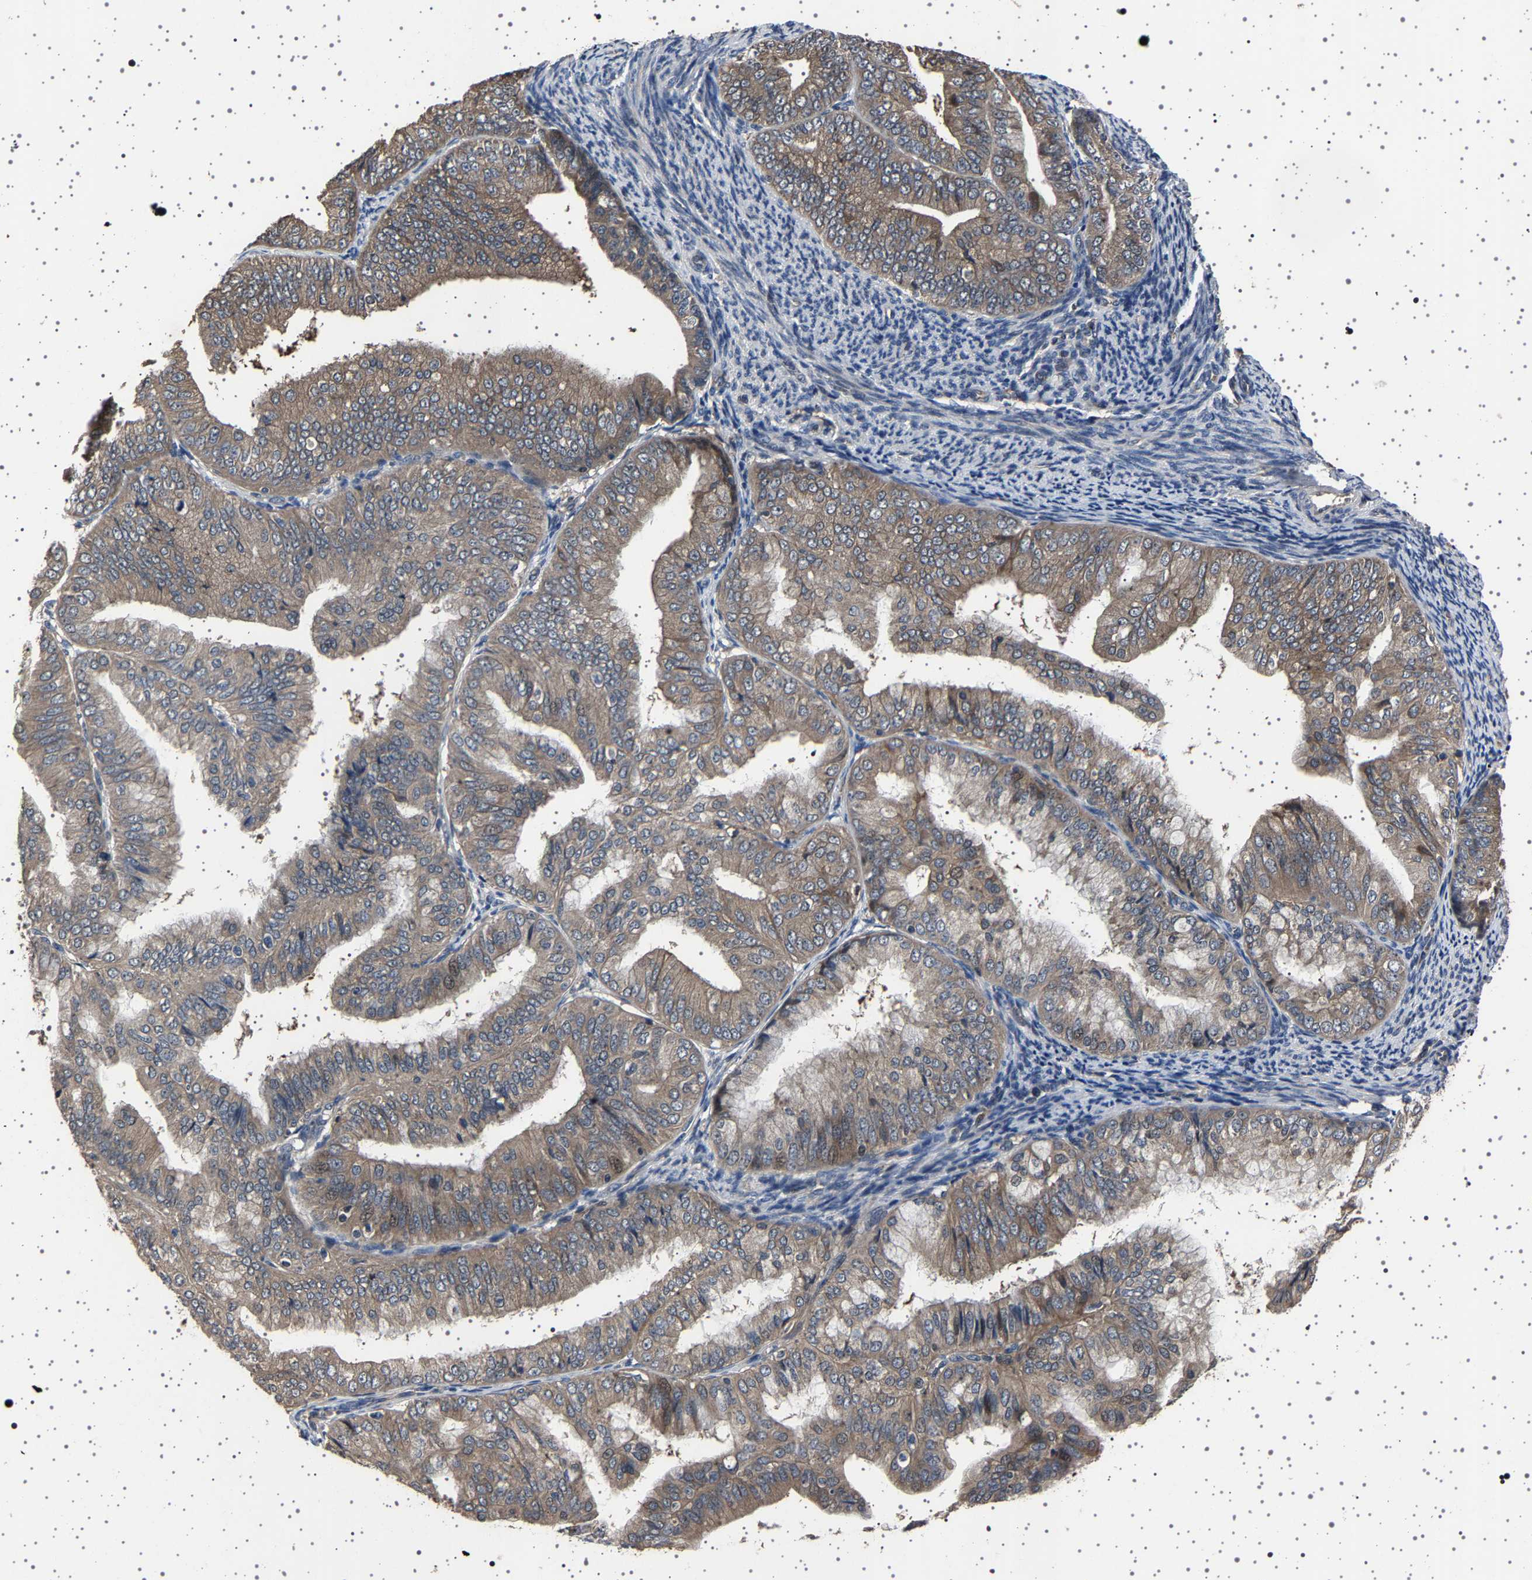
{"staining": {"intensity": "moderate", "quantity": ">75%", "location": "cytoplasmic/membranous"}, "tissue": "endometrial cancer", "cell_type": "Tumor cells", "image_type": "cancer", "snomed": [{"axis": "morphology", "description": "Adenocarcinoma, NOS"}, {"axis": "topography", "description": "Endometrium"}], "caption": "Brown immunohistochemical staining in human endometrial cancer (adenocarcinoma) demonstrates moderate cytoplasmic/membranous positivity in about >75% of tumor cells.", "gene": "NCKAP1", "patient": {"sex": "female", "age": 63}}